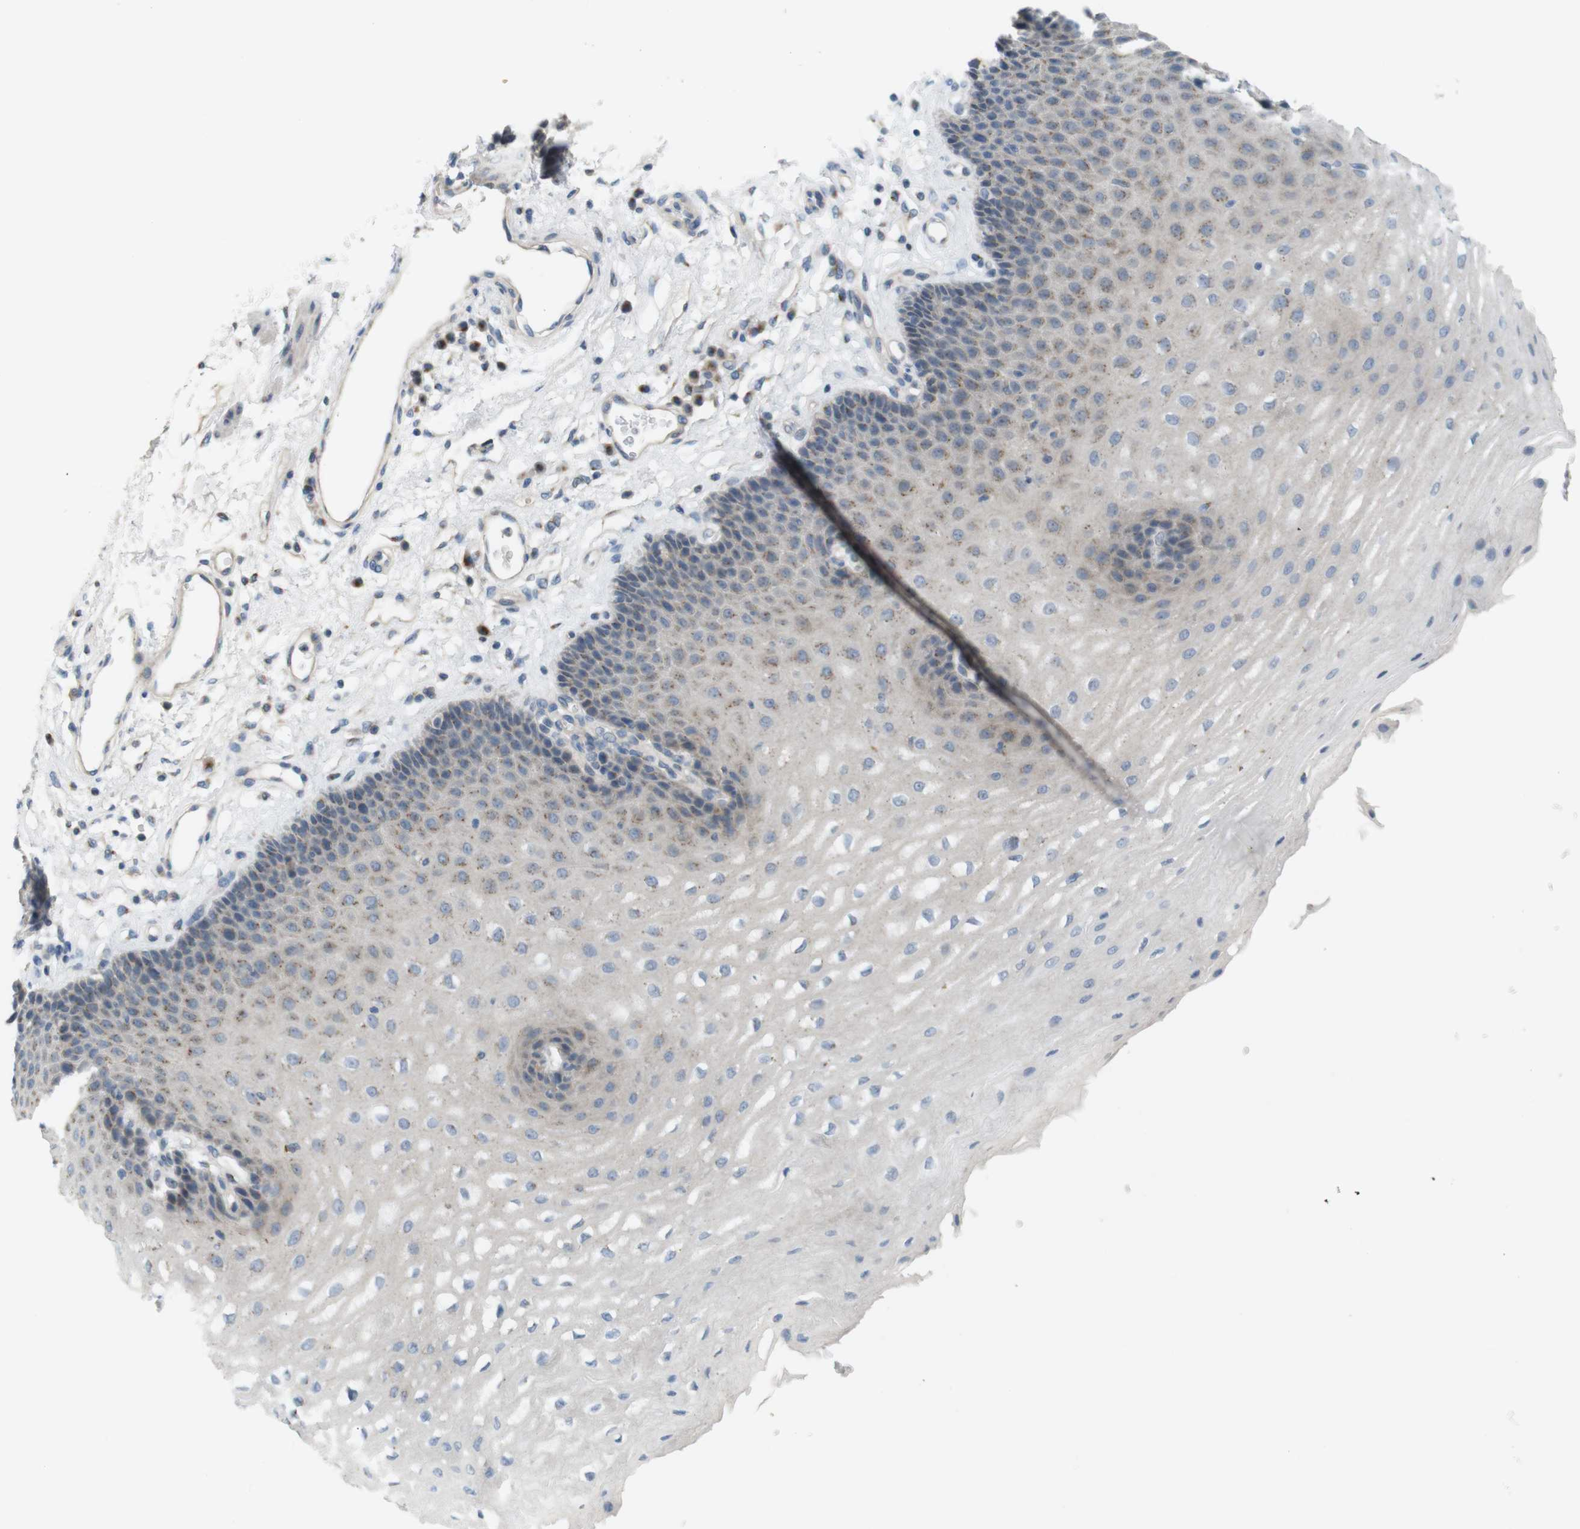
{"staining": {"intensity": "weak", "quantity": "<25%", "location": "cytoplasmic/membranous"}, "tissue": "esophagus", "cell_type": "Squamous epithelial cells", "image_type": "normal", "snomed": [{"axis": "morphology", "description": "Normal tissue, NOS"}, {"axis": "topography", "description": "Esophagus"}], "caption": "High power microscopy micrograph of an IHC image of benign esophagus, revealing no significant staining in squamous epithelial cells.", "gene": "YIPF3", "patient": {"sex": "male", "age": 54}}